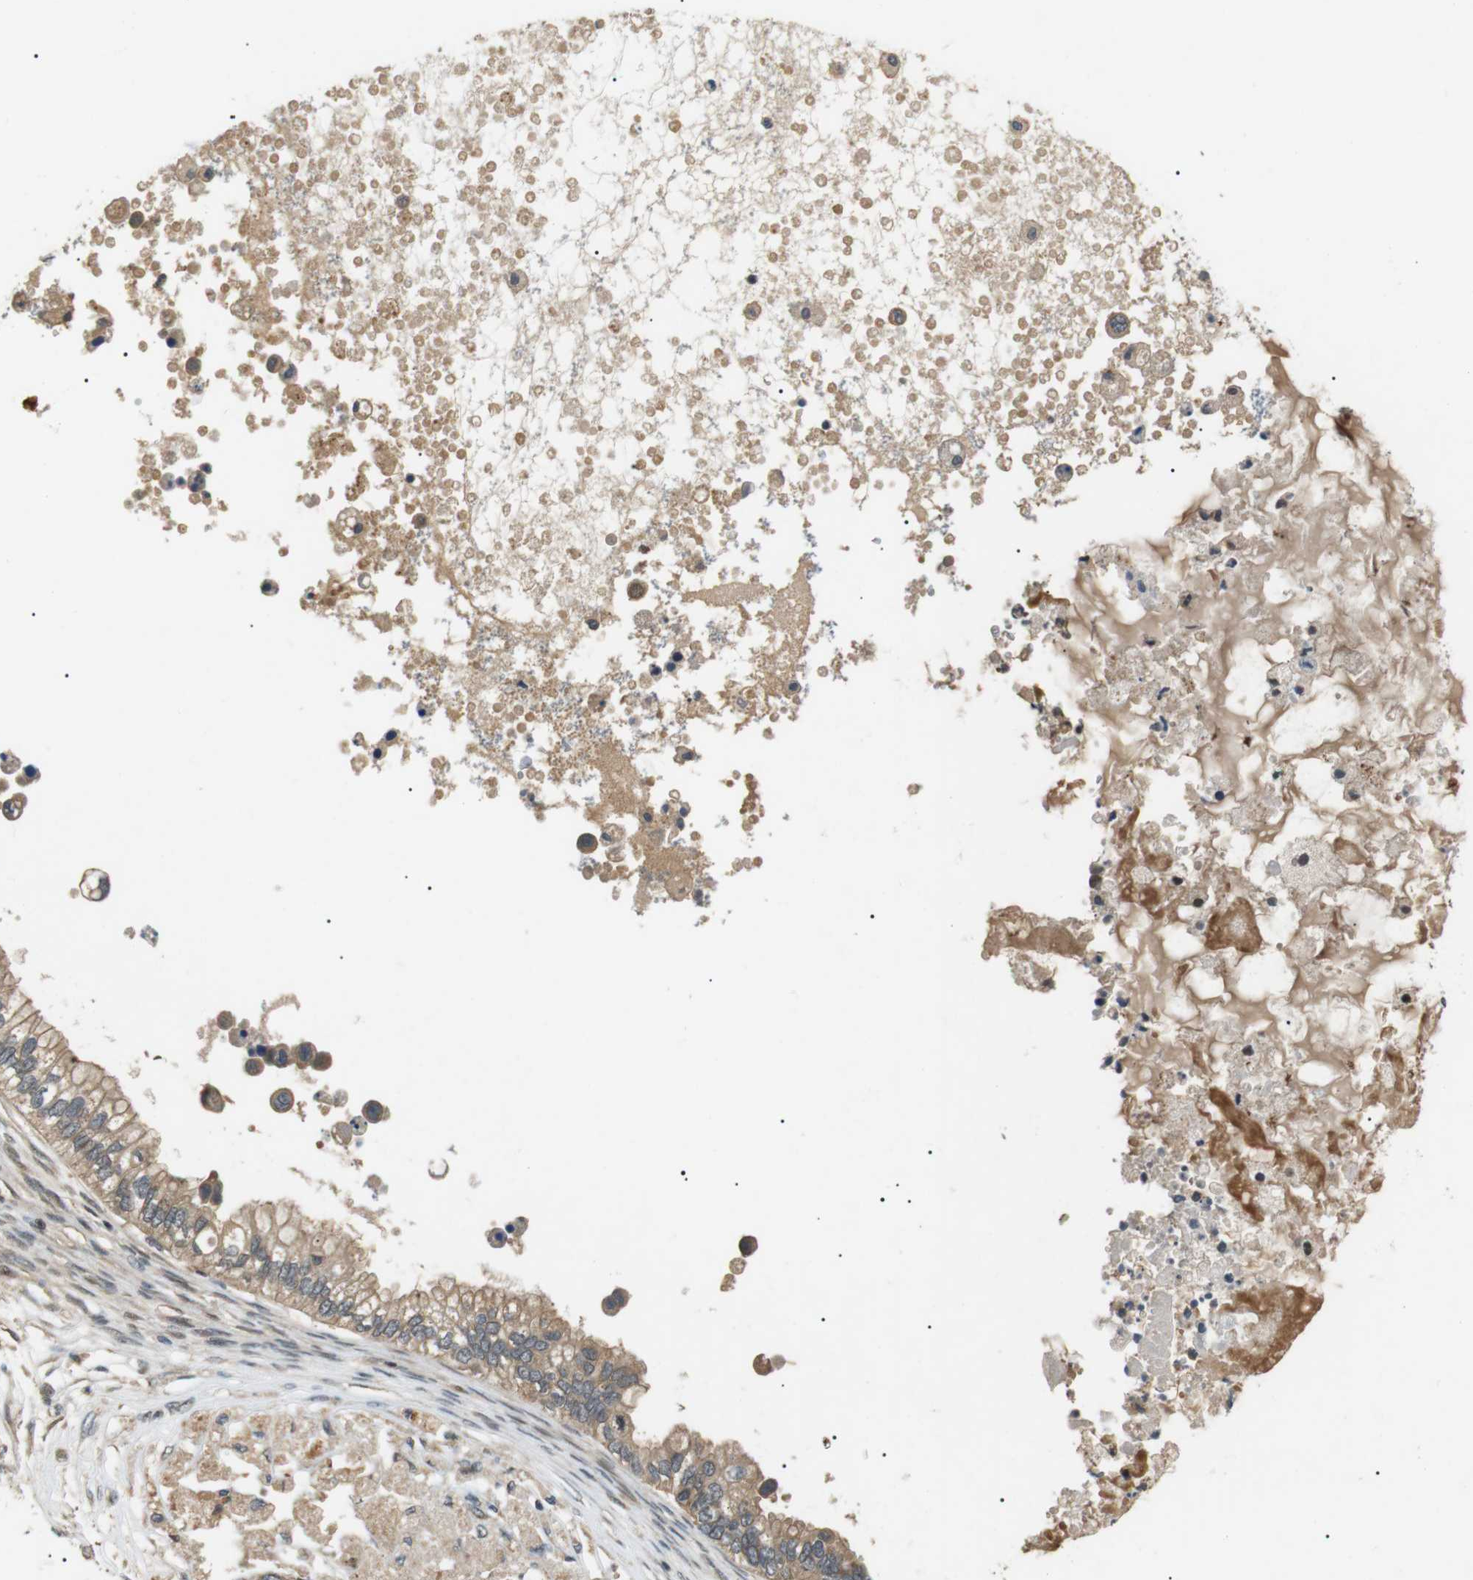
{"staining": {"intensity": "weak", "quantity": ">75%", "location": "cytoplasmic/membranous"}, "tissue": "ovarian cancer", "cell_type": "Tumor cells", "image_type": "cancer", "snomed": [{"axis": "morphology", "description": "Cystadenocarcinoma, mucinous, NOS"}, {"axis": "topography", "description": "Ovary"}], "caption": "Immunohistochemistry of human ovarian cancer (mucinous cystadenocarcinoma) displays low levels of weak cytoplasmic/membranous staining in approximately >75% of tumor cells.", "gene": "HSPA13", "patient": {"sex": "female", "age": 80}}